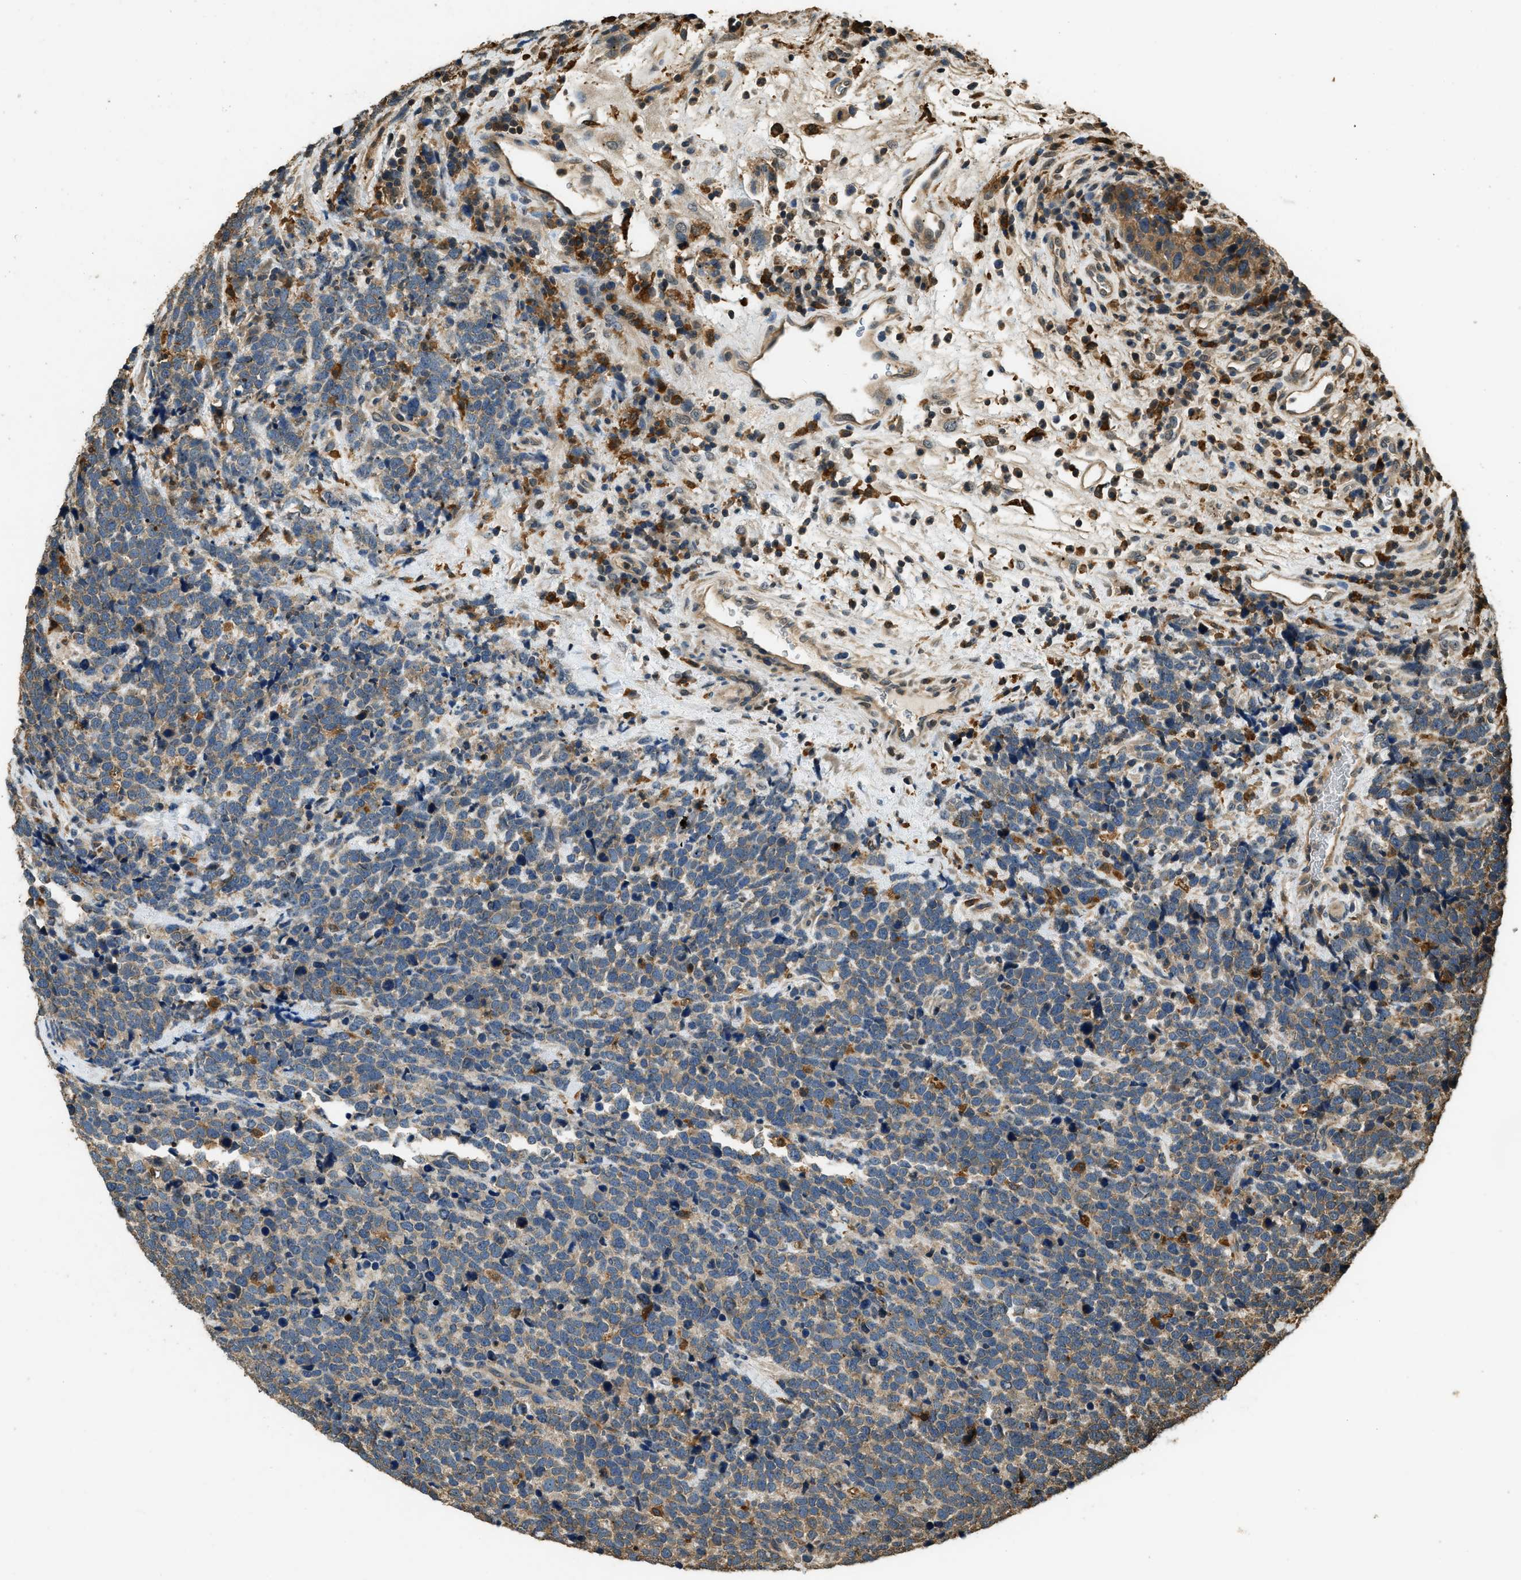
{"staining": {"intensity": "weak", "quantity": ">75%", "location": "cytoplasmic/membranous"}, "tissue": "urothelial cancer", "cell_type": "Tumor cells", "image_type": "cancer", "snomed": [{"axis": "morphology", "description": "Urothelial carcinoma, High grade"}, {"axis": "topography", "description": "Urinary bladder"}], "caption": "Immunohistochemical staining of human high-grade urothelial carcinoma displays weak cytoplasmic/membranous protein positivity in about >75% of tumor cells.", "gene": "RAP2A", "patient": {"sex": "female", "age": 82}}